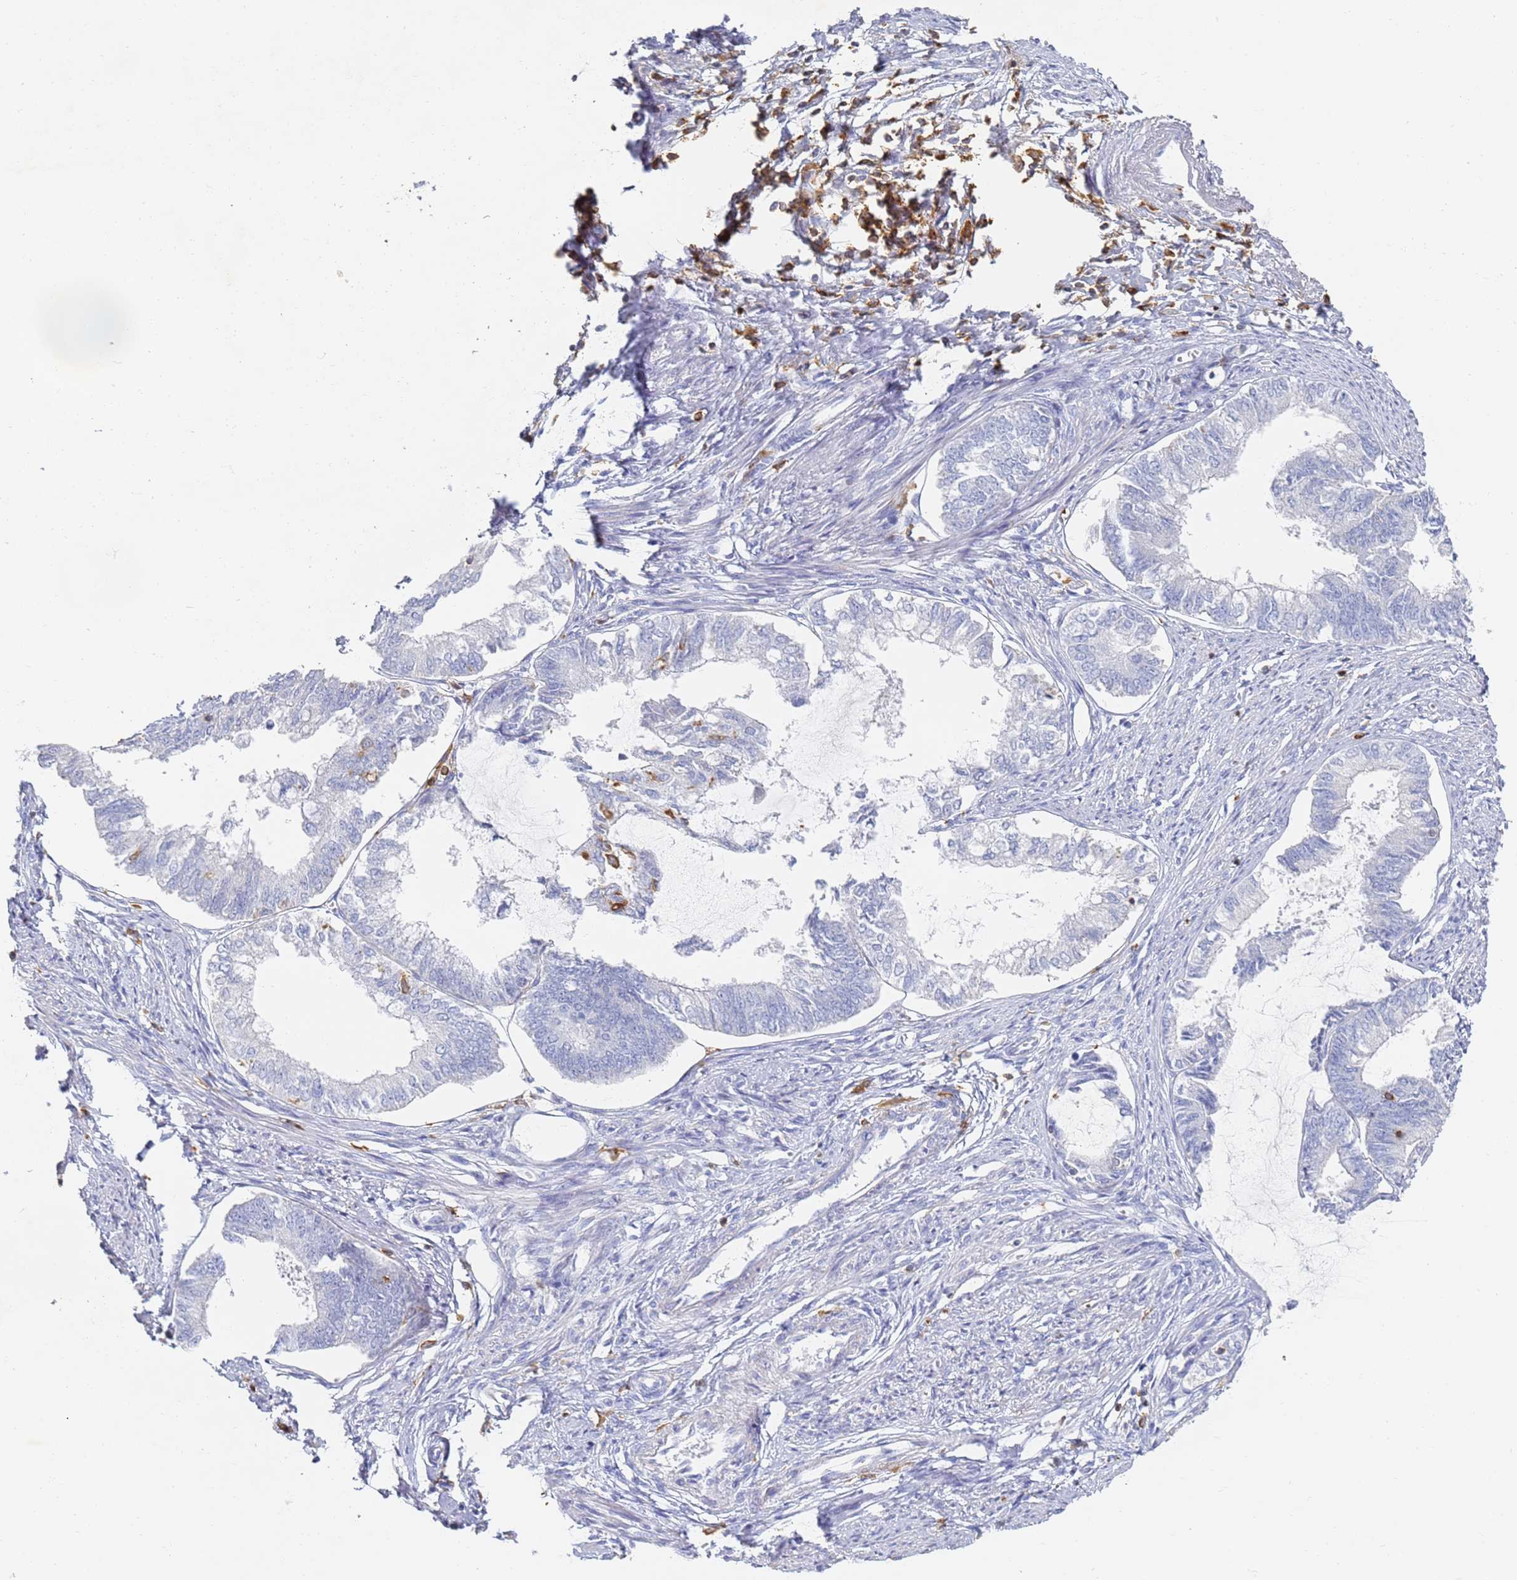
{"staining": {"intensity": "negative", "quantity": "none", "location": "none"}, "tissue": "endometrial cancer", "cell_type": "Tumor cells", "image_type": "cancer", "snomed": [{"axis": "morphology", "description": "Adenocarcinoma, NOS"}, {"axis": "topography", "description": "Endometrium"}], "caption": "Adenocarcinoma (endometrial) was stained to show a protein in brown. There is no significant positivity in tumor cells.", "gene": "BIN2", "patient": {"sex": "female", "age": 86}}